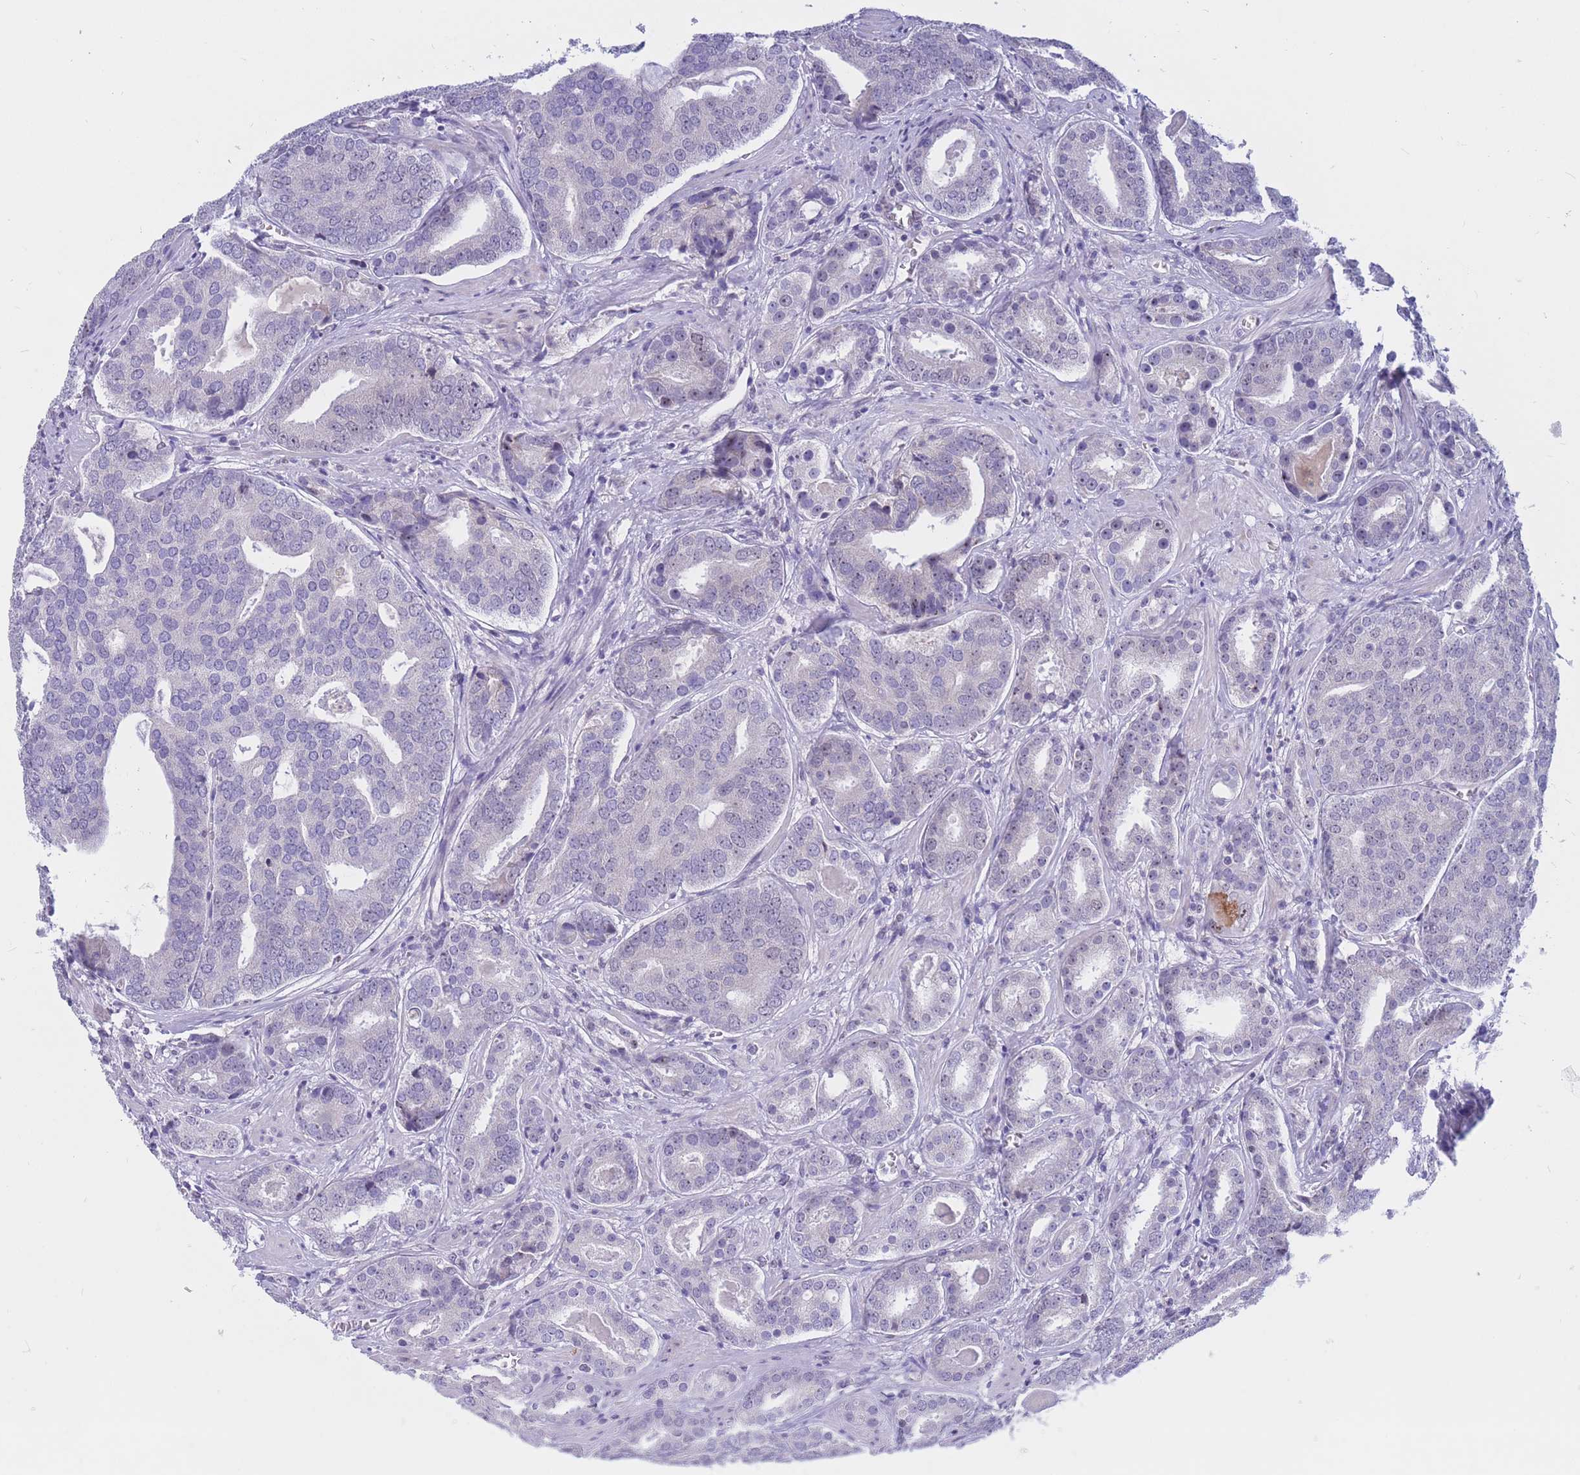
{"staining": {"intensity": "negative", "quantity": "none", "location": "none"}, "tissue": "prostate cancer", "cell_type": "Tumor cells", "image_type": "cancer", "snomed": [{"axis": "morphology", "description": "Adenocarcinoma, High grade"}, {"axis": "topography", "description": "Prostate"}], "caption": "Prostate cancer (adenocarcinoma (high-grade)) was stained to show a protein in brown. There is no significant positivity in tumor cells.", "gene": "BOP1", "patient": {"sex": "male", "age": 55}}